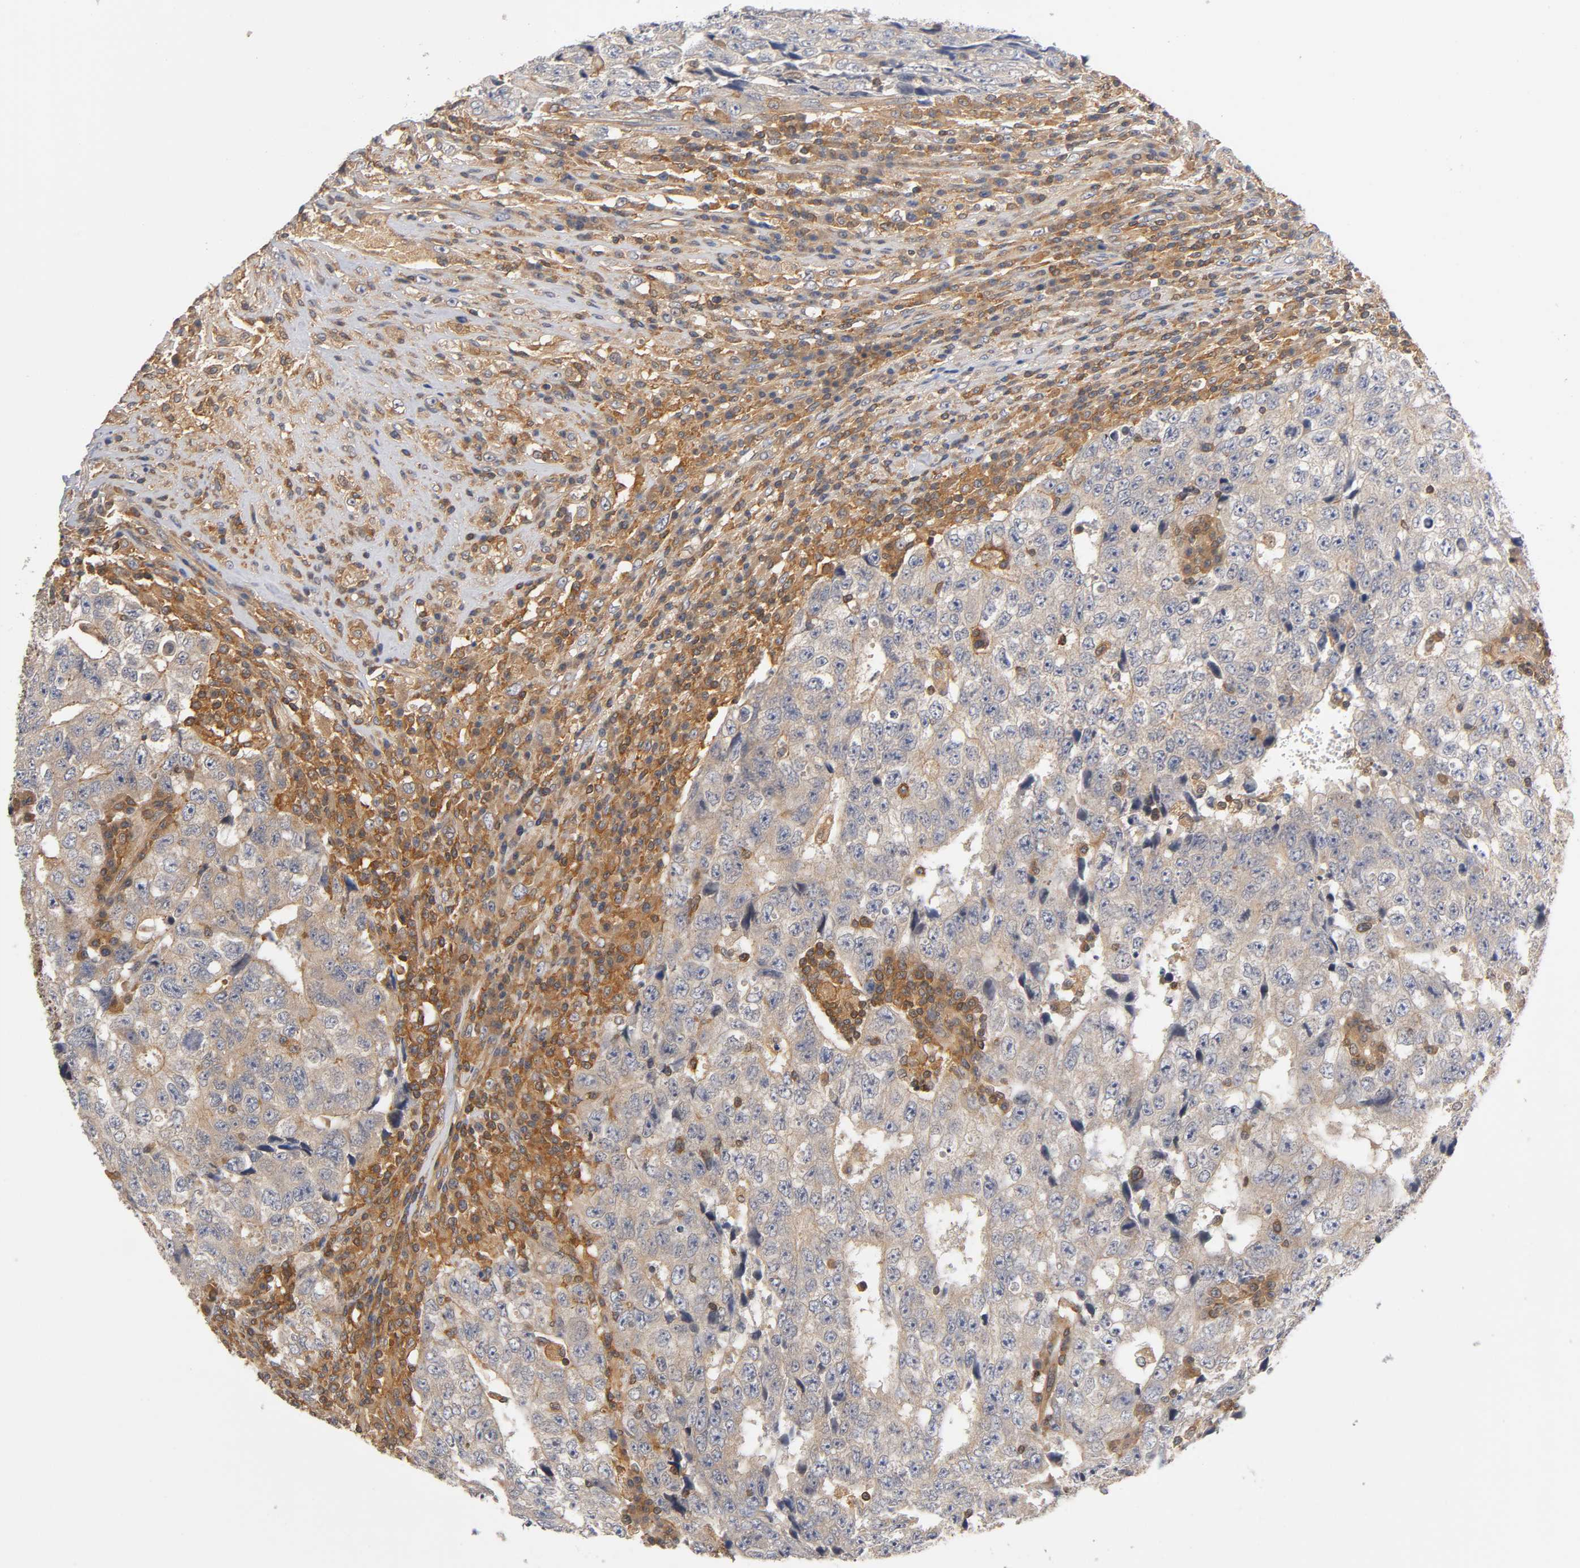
{"staining": {"intensity": "moderate", "quantity": ">75%", "location": "cytoplasmic/membranous"}, "tissue": "testis cancer", "cell_type": "Tumor cells", "image_type": "cancer", "snomed": [{"axis": "morphology", "description": "Necrosis, NOS"}, {"axis": "morphology", "description": "Carcinoma, Embryonal, NOS"}, {"axis": "topography", "description": "Testis"}], "caption": "Brown immunohistochemical staining in testis embryonal carcinoma shows moderate cytoplasmic/membranous expression in about >75% of tumor cells.", "gene": "ACTR2", "patient": {"sex": "male", "age": 19}}